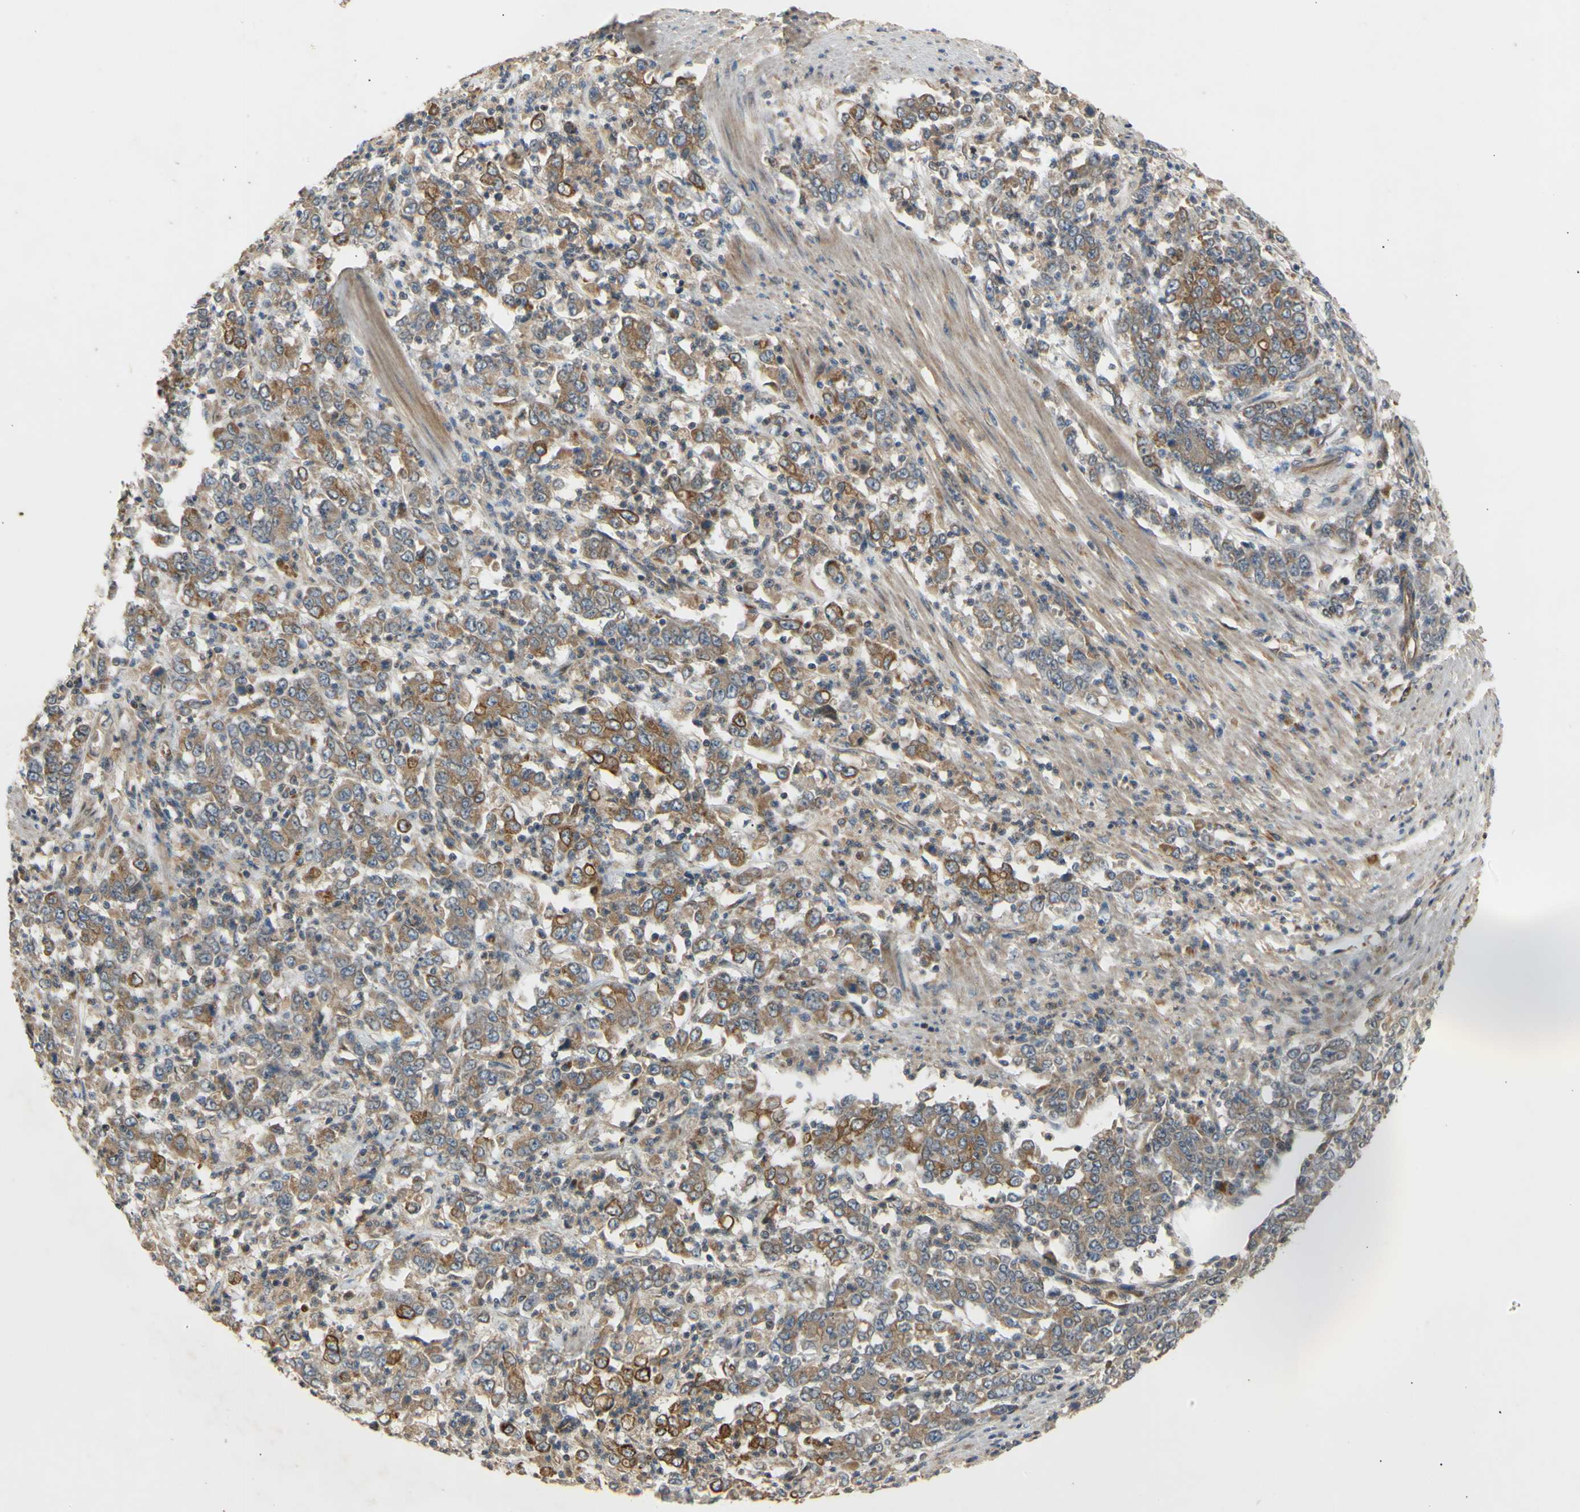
{"staining": {"intensity": "moderate", "quantity": ">75%", "location": "cytoplasmic/membranous"}, "tissue": "stomach cancer", "cell_type": "Tumor cells", "image_type": "cancer", "snomed": [{"axis": "morphology", "description": "Adenocarcinoma, NOS"}, {"axis": "topography", "description": "Stomach, lower"}], "caption": "Moderate cytoplasmic/membranous protein positivity is seen in about >75% of tumor cells in stomach adenocarcinoma.", "gene": "PKN1", "patient": {"sex": "female", "age": 71}}